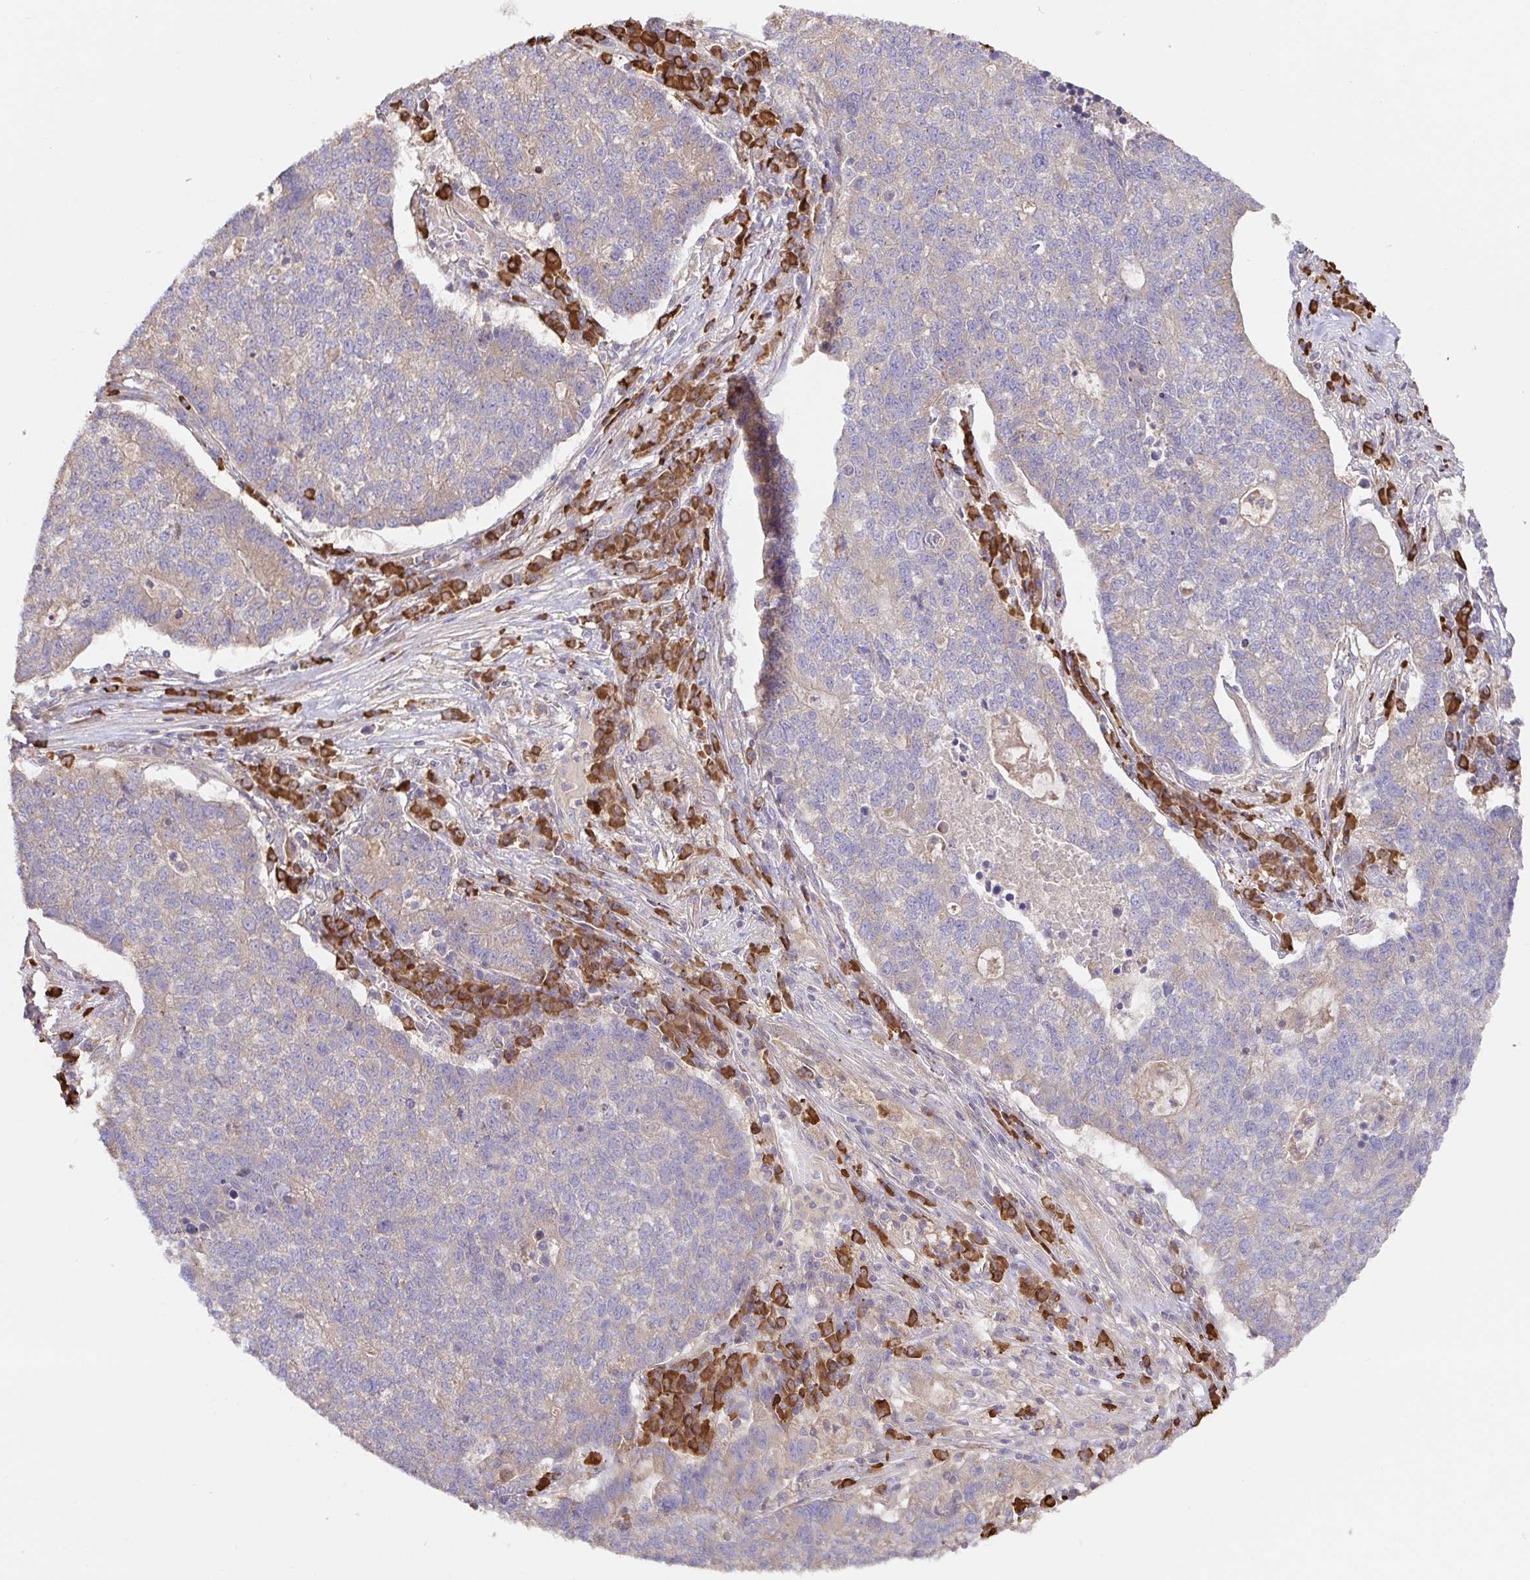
{"staining": {"intensity": "negative", "quantity": "none", "location": "none"}, "tissue": "lung cancer", "cell_type": "Tumor cells", "image_type": "cancer", "snomed": [{"axis": "morphology", "description": "Adenocarcinoma, NOS"}, {"axis": "topography", "description": "Lung"}], "caption": "Immunohistochemical staining of lung cancer (adenocarcinoma) demonstrates no significant expression in tumor cells. (DAB IHC visualized using brightfield microscopy, high magnification).", "gene": "HAGH", "patient": {"sex": "male", "age": 57}}